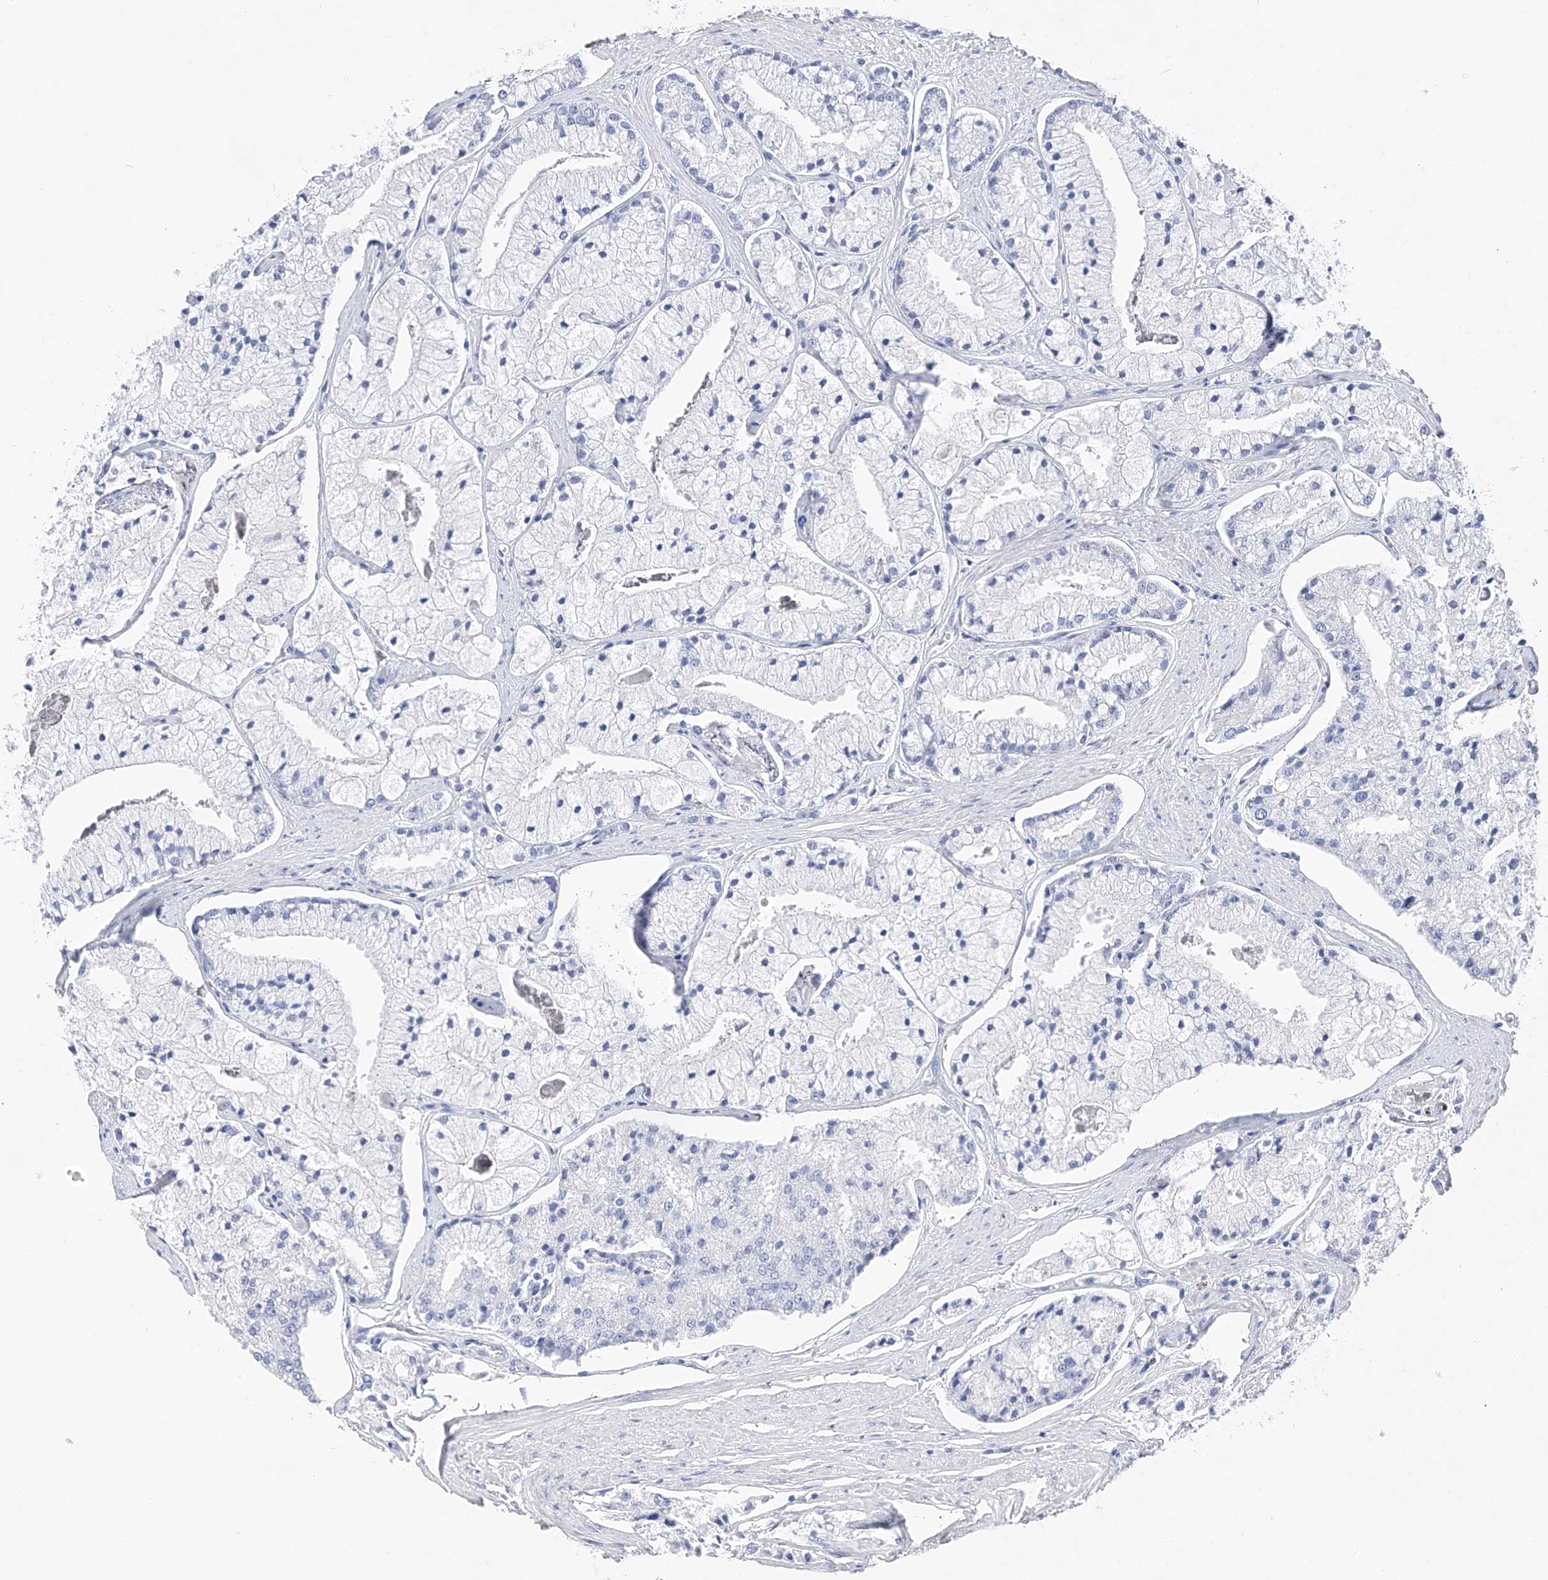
{"staining": {"intensity": "negative", "quantity": "none", "location": "none"}, "tissue": "prostate cancer", "cell_type": "Tumor cells", "image_type": "cancer", "snomed": [{"axis": "morphology", "description": "Adenocarcinoma, High grade"}, {"axis": "topography", "description": "Prostate"}], "caption": "A high-resolution micrograph shows IHC staining of prostate cancer (high-grade adenocarcinoma), which demonstrates no significant positivity in tumor cells.", "gene": "ADRA1A", "patient": {"sex": "male", "age": 50}}